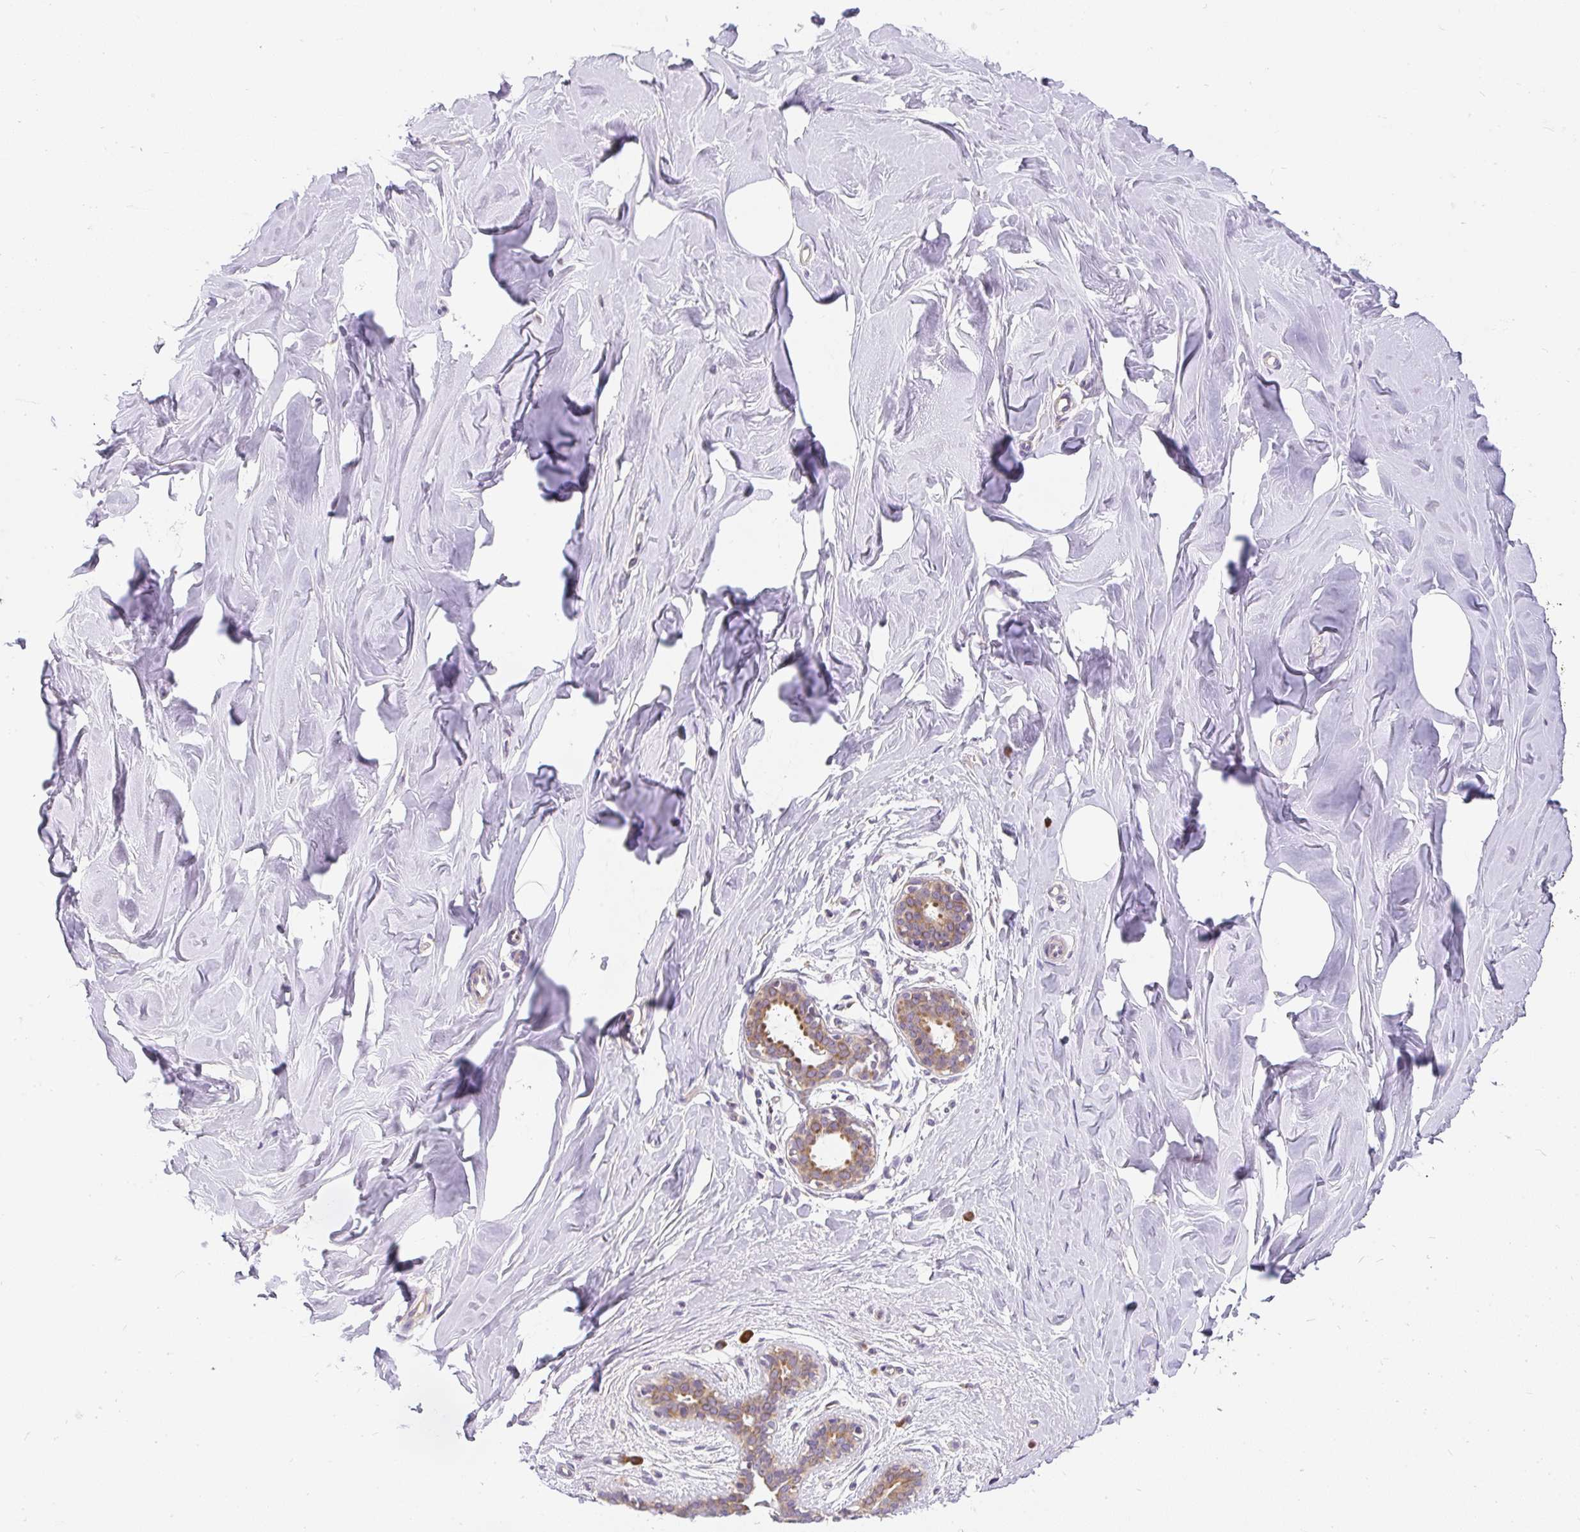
{"staining": {"intensity": "negative", "quantity": "none", "location": "none"}, "tissue": "breast", "cell_type": "Adipocytes", "image_type": "normal", "snomed": [{"axis": "morphology", "description": "Normal tissue, NOS"}, {"axis": "topography", "description": "Breast"}], "caption": "The histopathology image displays no staining of adipocytes in unremarkable breast.", "gene": "CYP20A1", "patient": {"sex": "female", "age": 27}}